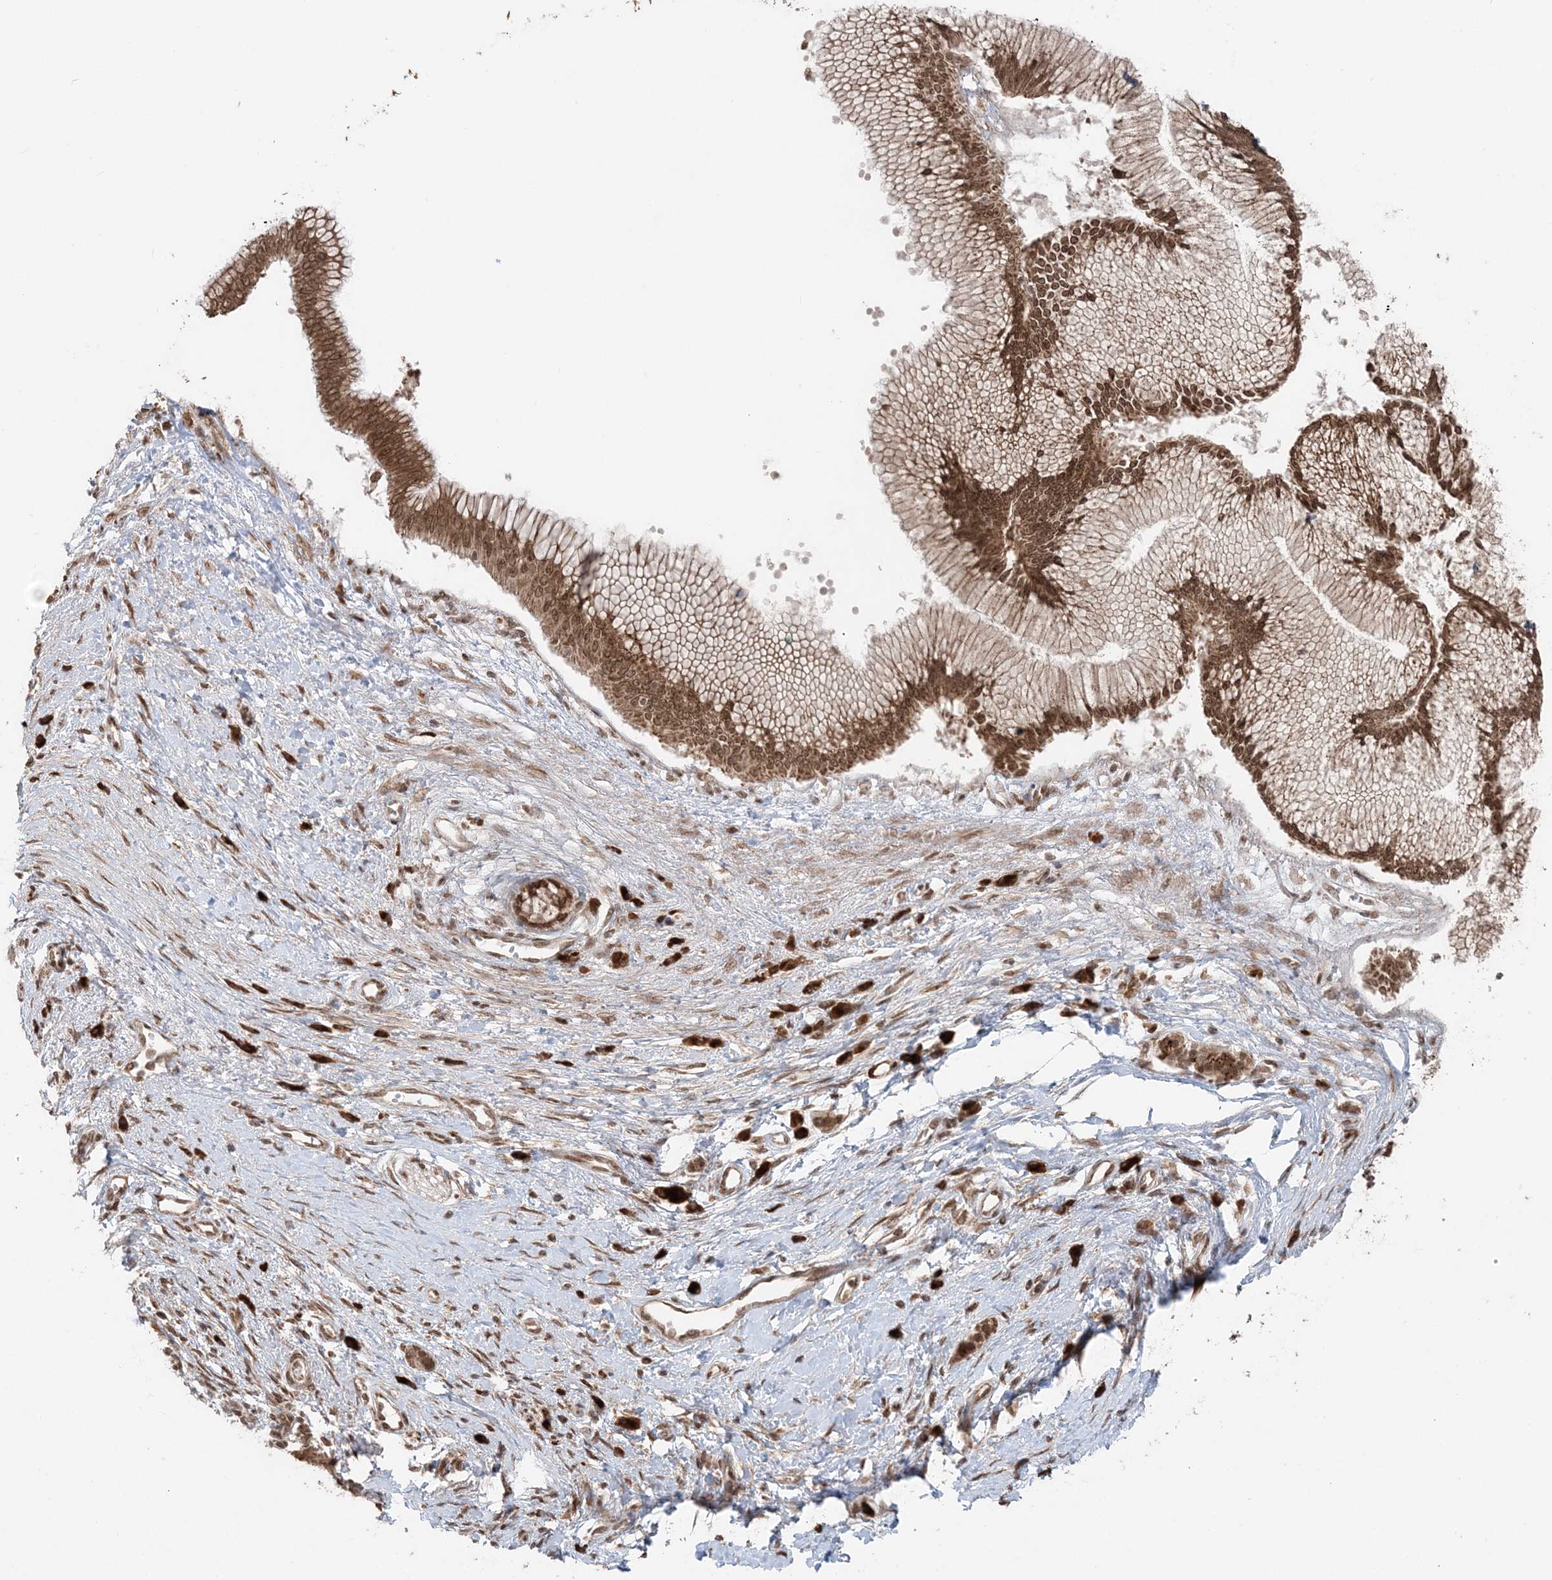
{"staining": {"intensity": "strong", "quantity": ">75%", "location": "cytoplasmic/membranous,nuclear"}, "tissue": "pancreatic cancer", "cell_type": "Tumor cells", "image_type": "cancer", "snomed": [{"axis": "morphology", "description": "Adenocarcinoma, NOS"}, {"axis": "topography", "description": "Pancreas"}], "caption": "Protein expression analysis of pancreatic adenocarcinoma reveals strong cytoplasmic/membranous and nuclear staining in approximately >75% of tumor cells.", "gene": "TMED10", "patient": {"sex": "male", "age": 68}}